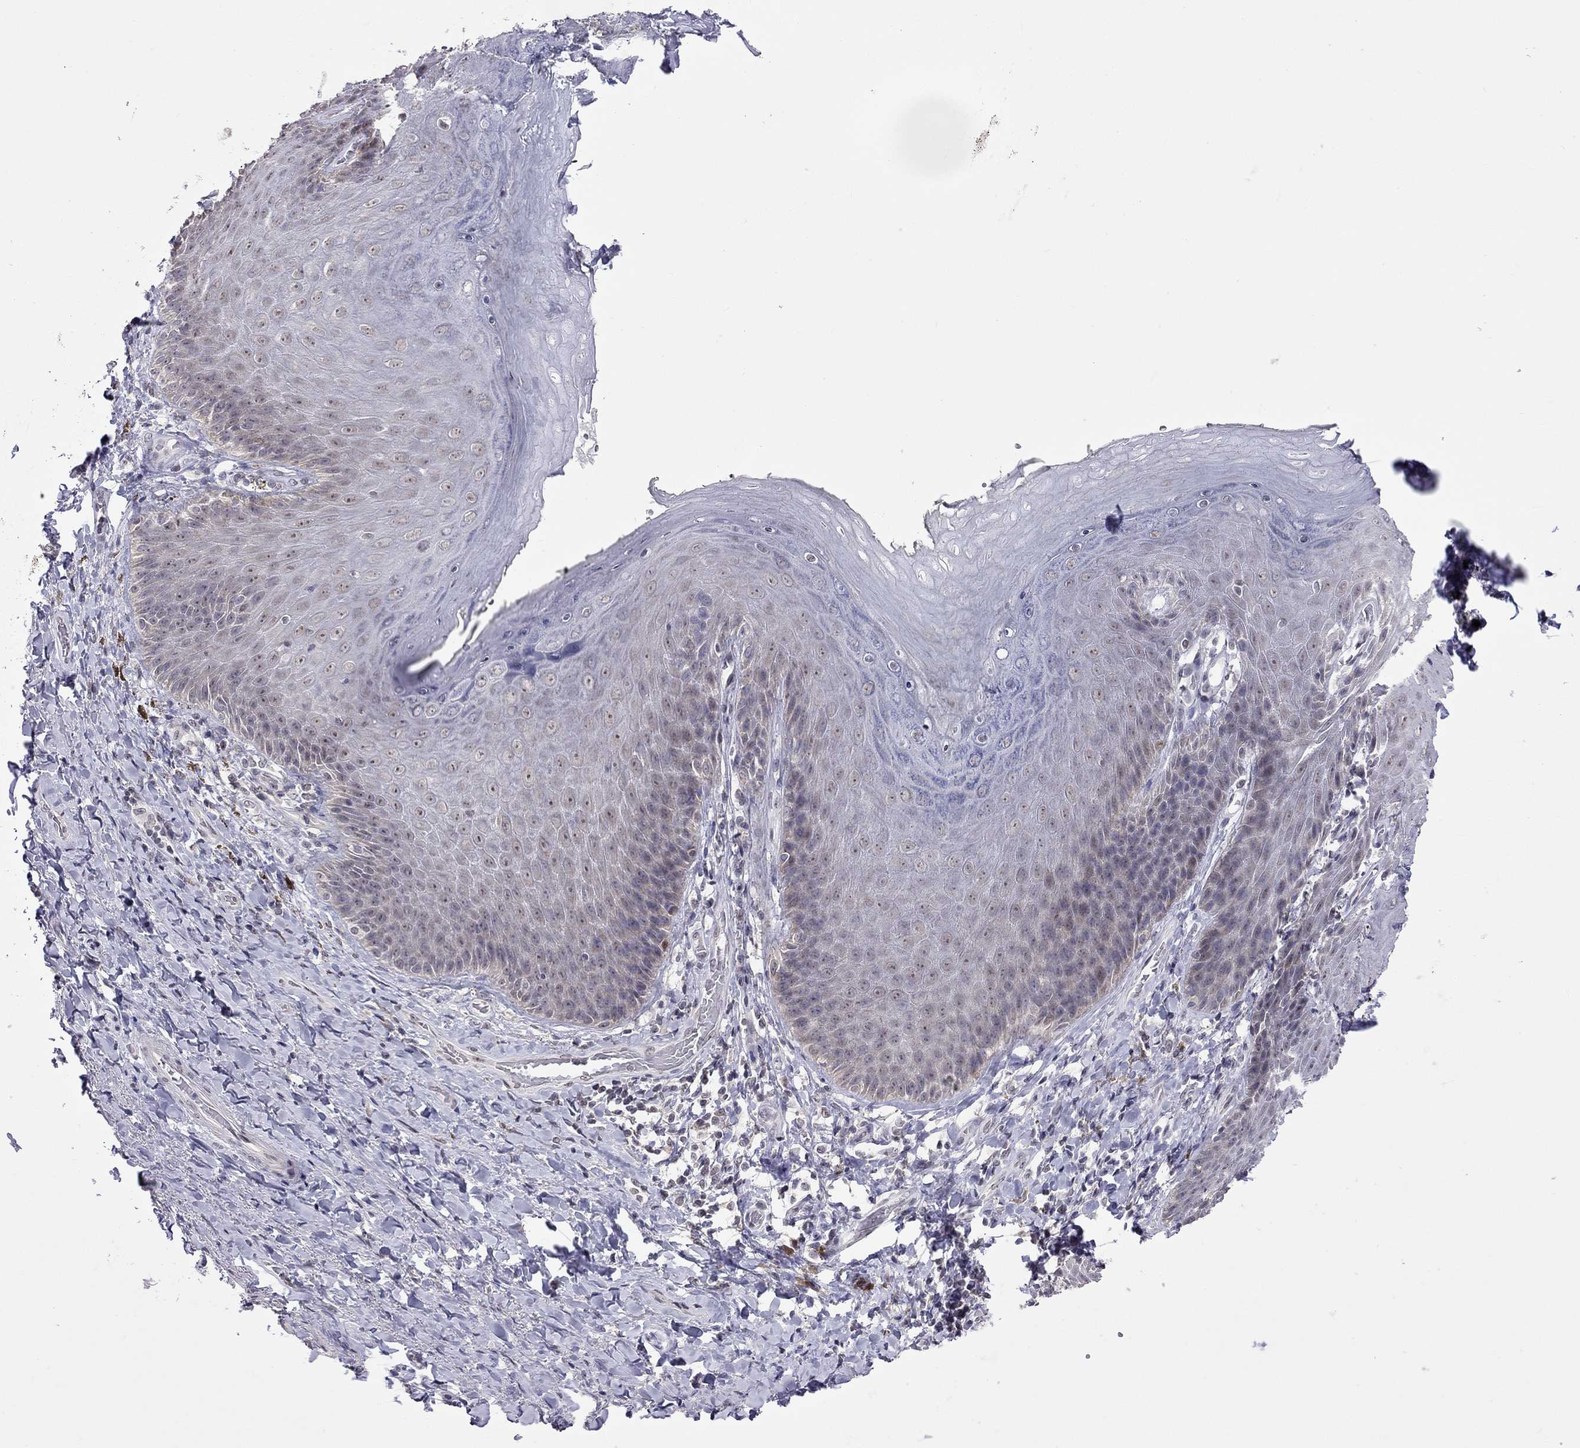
{"staining": {"intensity": "negative", "quantity": "none", "location": "none"}, "tissue": "adipose tissue", "cell_type": "Adipocytes", "image_type": "normal", "snomed": [{"axis": "morphology", "description": "Normal tissue, NOS"}, {"axis": "topography", "description": "Anal"}, {"axis": "topography", "description": "Peripheral nerve tissue"}], "caption": "High magnification brightfield microscopy of normal adipose tissue stained with DAB (3,3'-diaminobenzidine) (brown) and counterstained with hematoxylin (blue): adipocytes show no significant positivity. The staining was performed using DAB (3,3'-diaminobenzidine) to visualize the protein expression in brown, while the nuclei were stained in blue with hematoxylin (Magnification: 20x).", "gene": "HES5", "patient": {"sex": "male", "age": 53}}